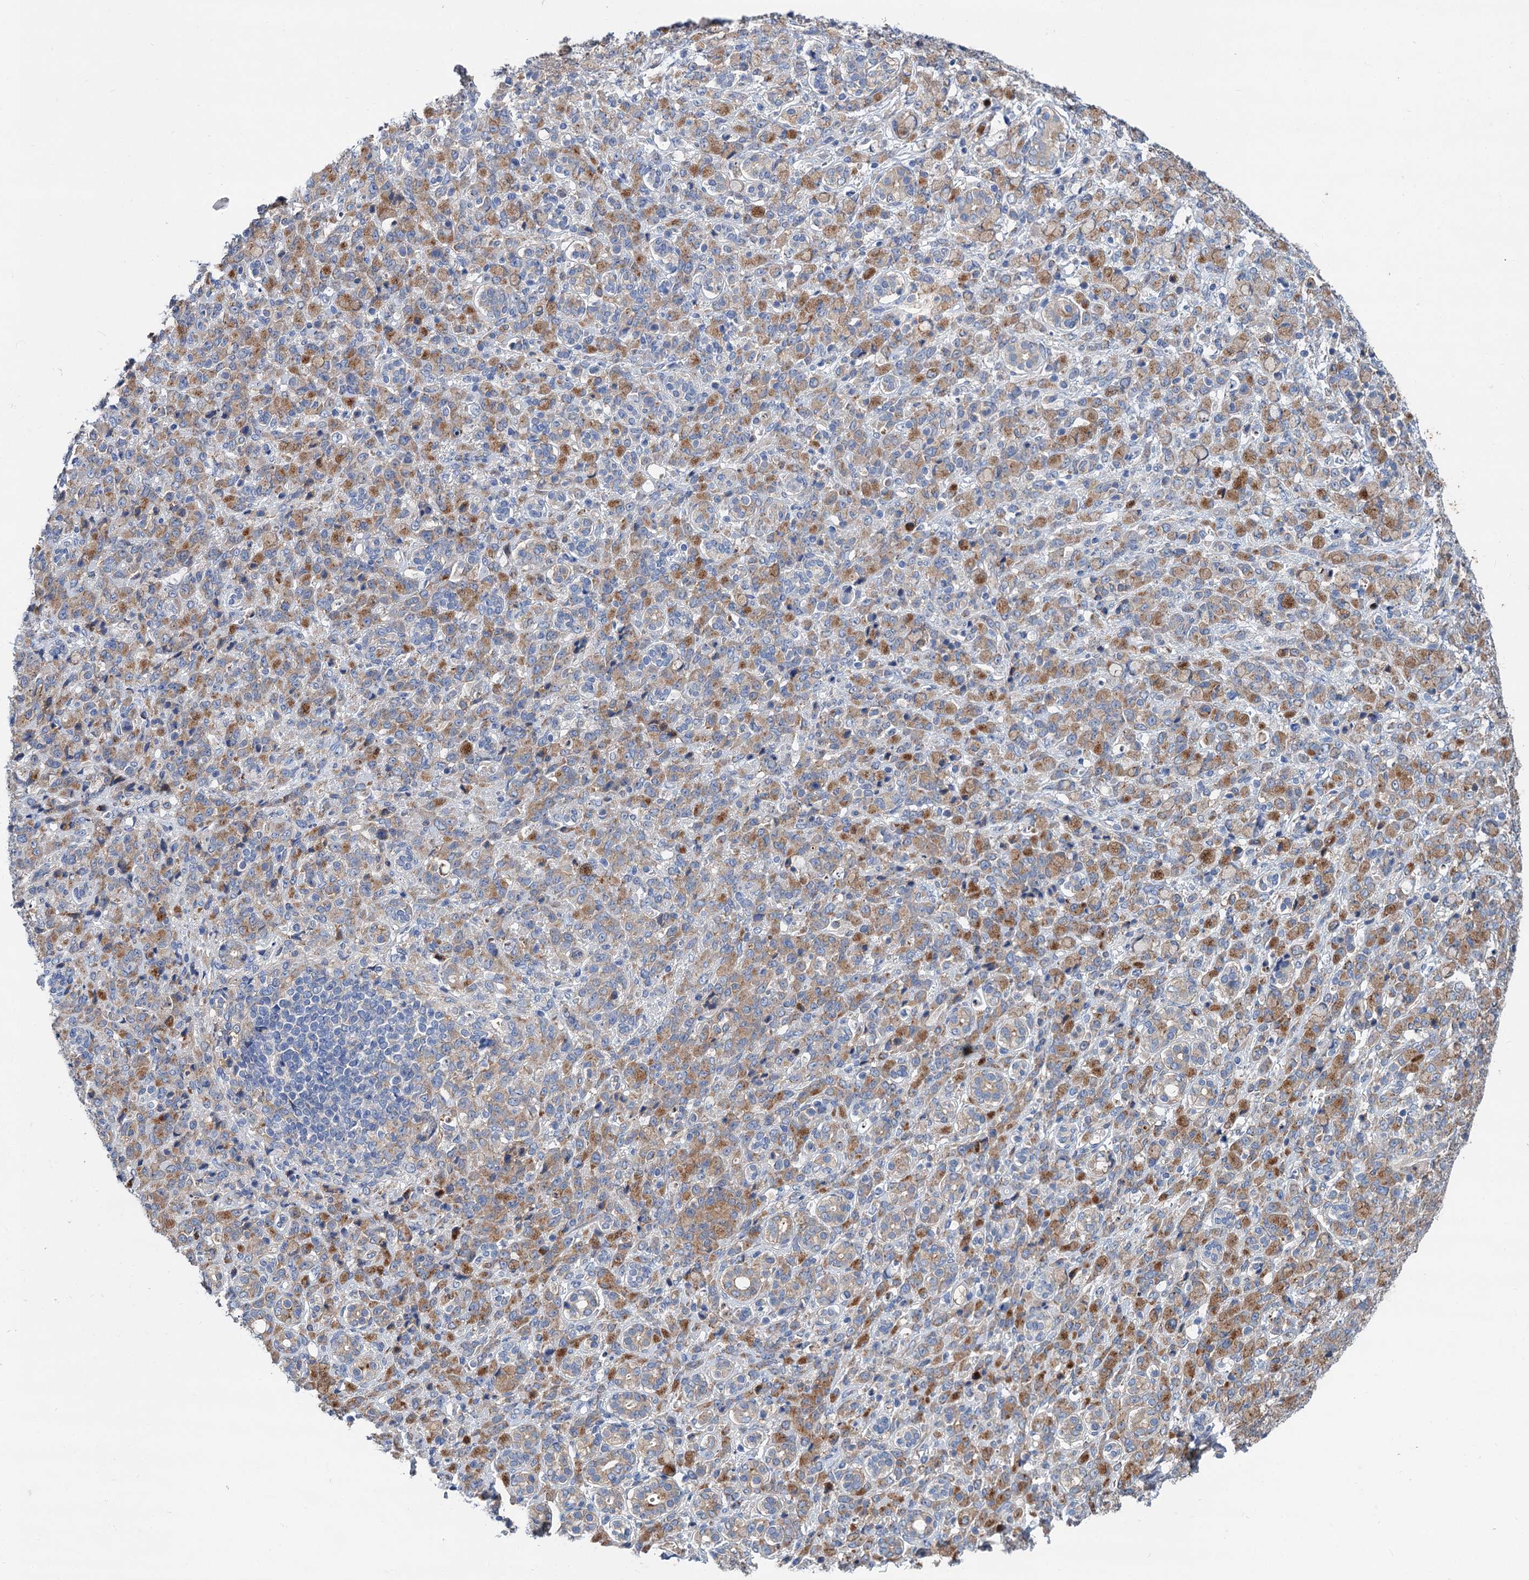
{"staining": {"intensity": "moderate", "quantity": ">75%", "location": "cytoplasmic/membranous"}, "tissue": "stomach cancer", "cell_type": "Tumor cells", "image_type": "cancer", "snomed": [{"axis": "morphology", "description": "Adenocarcinoma, NOS"}, {"axis": "topography", "description": "Stomach"}], "caption": "Moderate cytoplasmic/membranous staining is seen in approximately >75% of tumor cells in stomach cancer.", "gene": "TRIM55", "patient": {"sex": "female", "age": 79}}